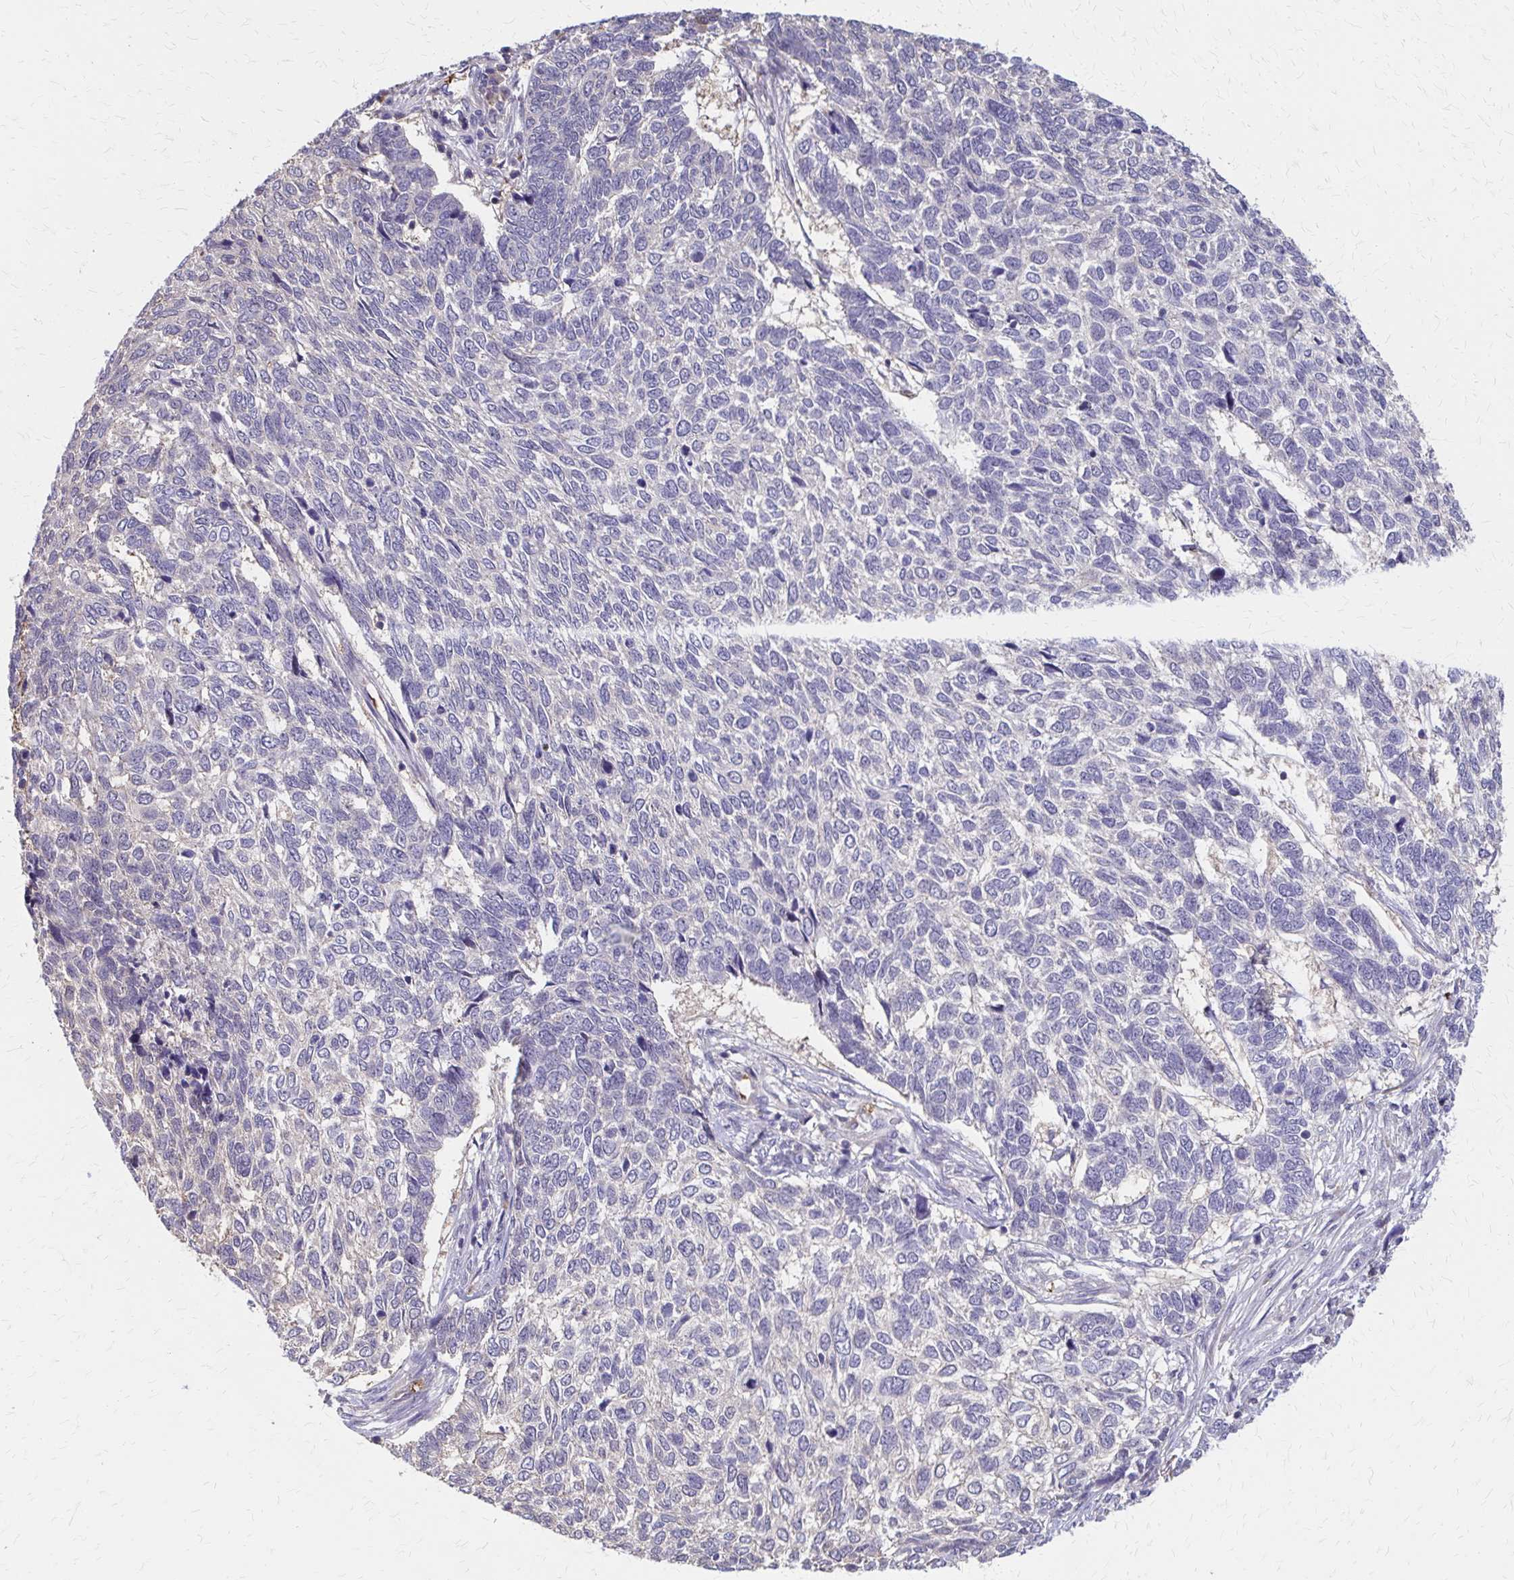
{"staining": {"intensity": "negative", "quantity": "none", "location": "none"}, "tissue": "skin cancer", "cell_type": "Tumor cells", "image_type": "cancer", "snomed": [{"axis": "morphology", "description": "Basal cell carcinoma"}, {"axis": "topography", "description": "Skin"}], "caption": "Photomicrograph shows no protein positivity in tumor cells of basal cell carcinoma (skin) tissue.", "gene": "IFI44L", "patient": {"sex": "female", "age": 65}}